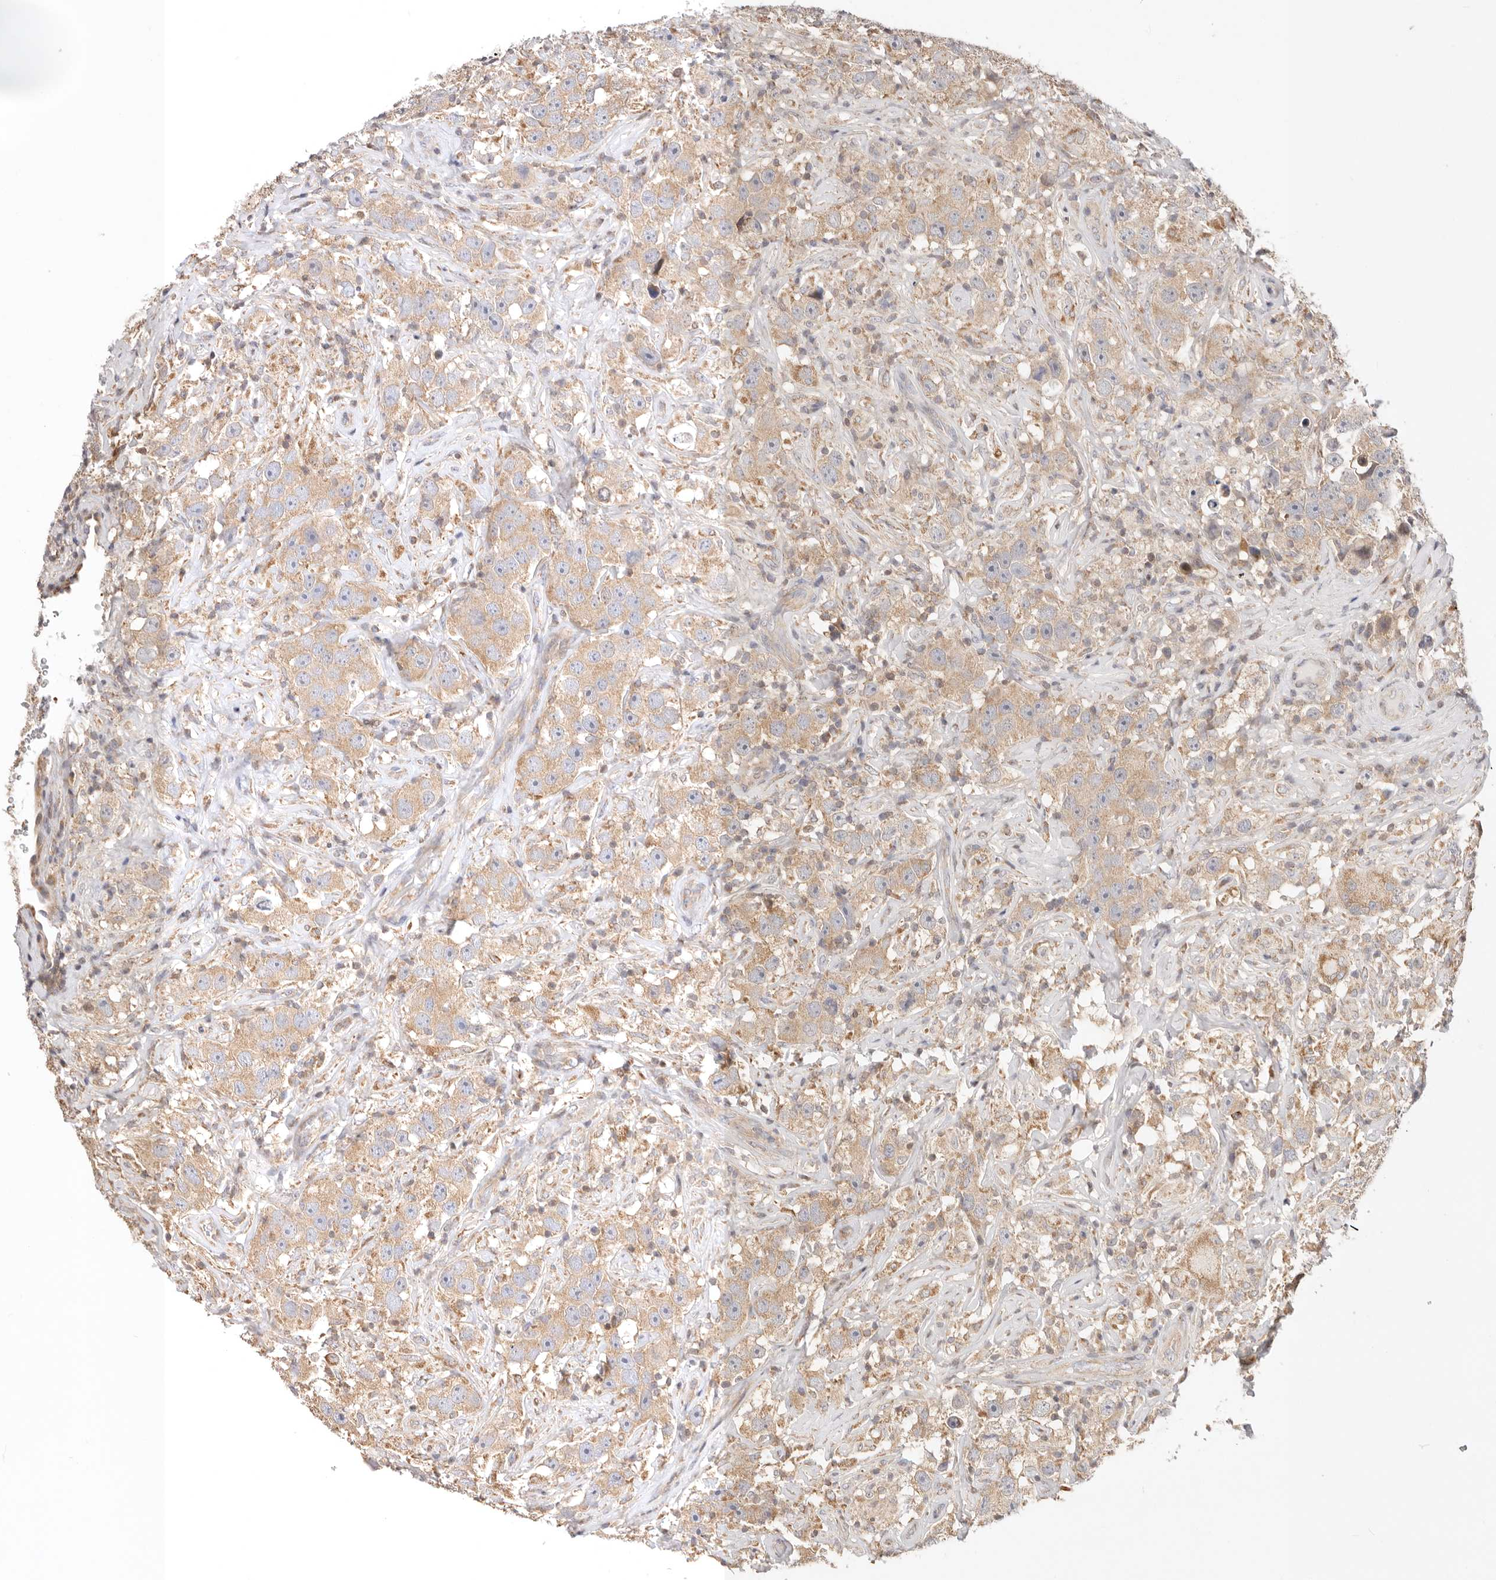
{"staining": {"intensity": "moderate", "quantity": ">75%", "location": "cytoplasmic/membranous"}, "tissue": "testis cancer", "cell_type": "Tumor cells", "image_type": "cancer", "snomed": [{"axis": "morphology", "description": "Seminoma, NOS"}, {"axis": "topography", "description": "Testis"}], "caption": "Protein staining exhibits moderate cytoplasmic/membranous positivity in approximately >75% of tumor cells in testis seminoma.", "gene": "KCMF1", "patient": {"sex": "male", "age": 49}}